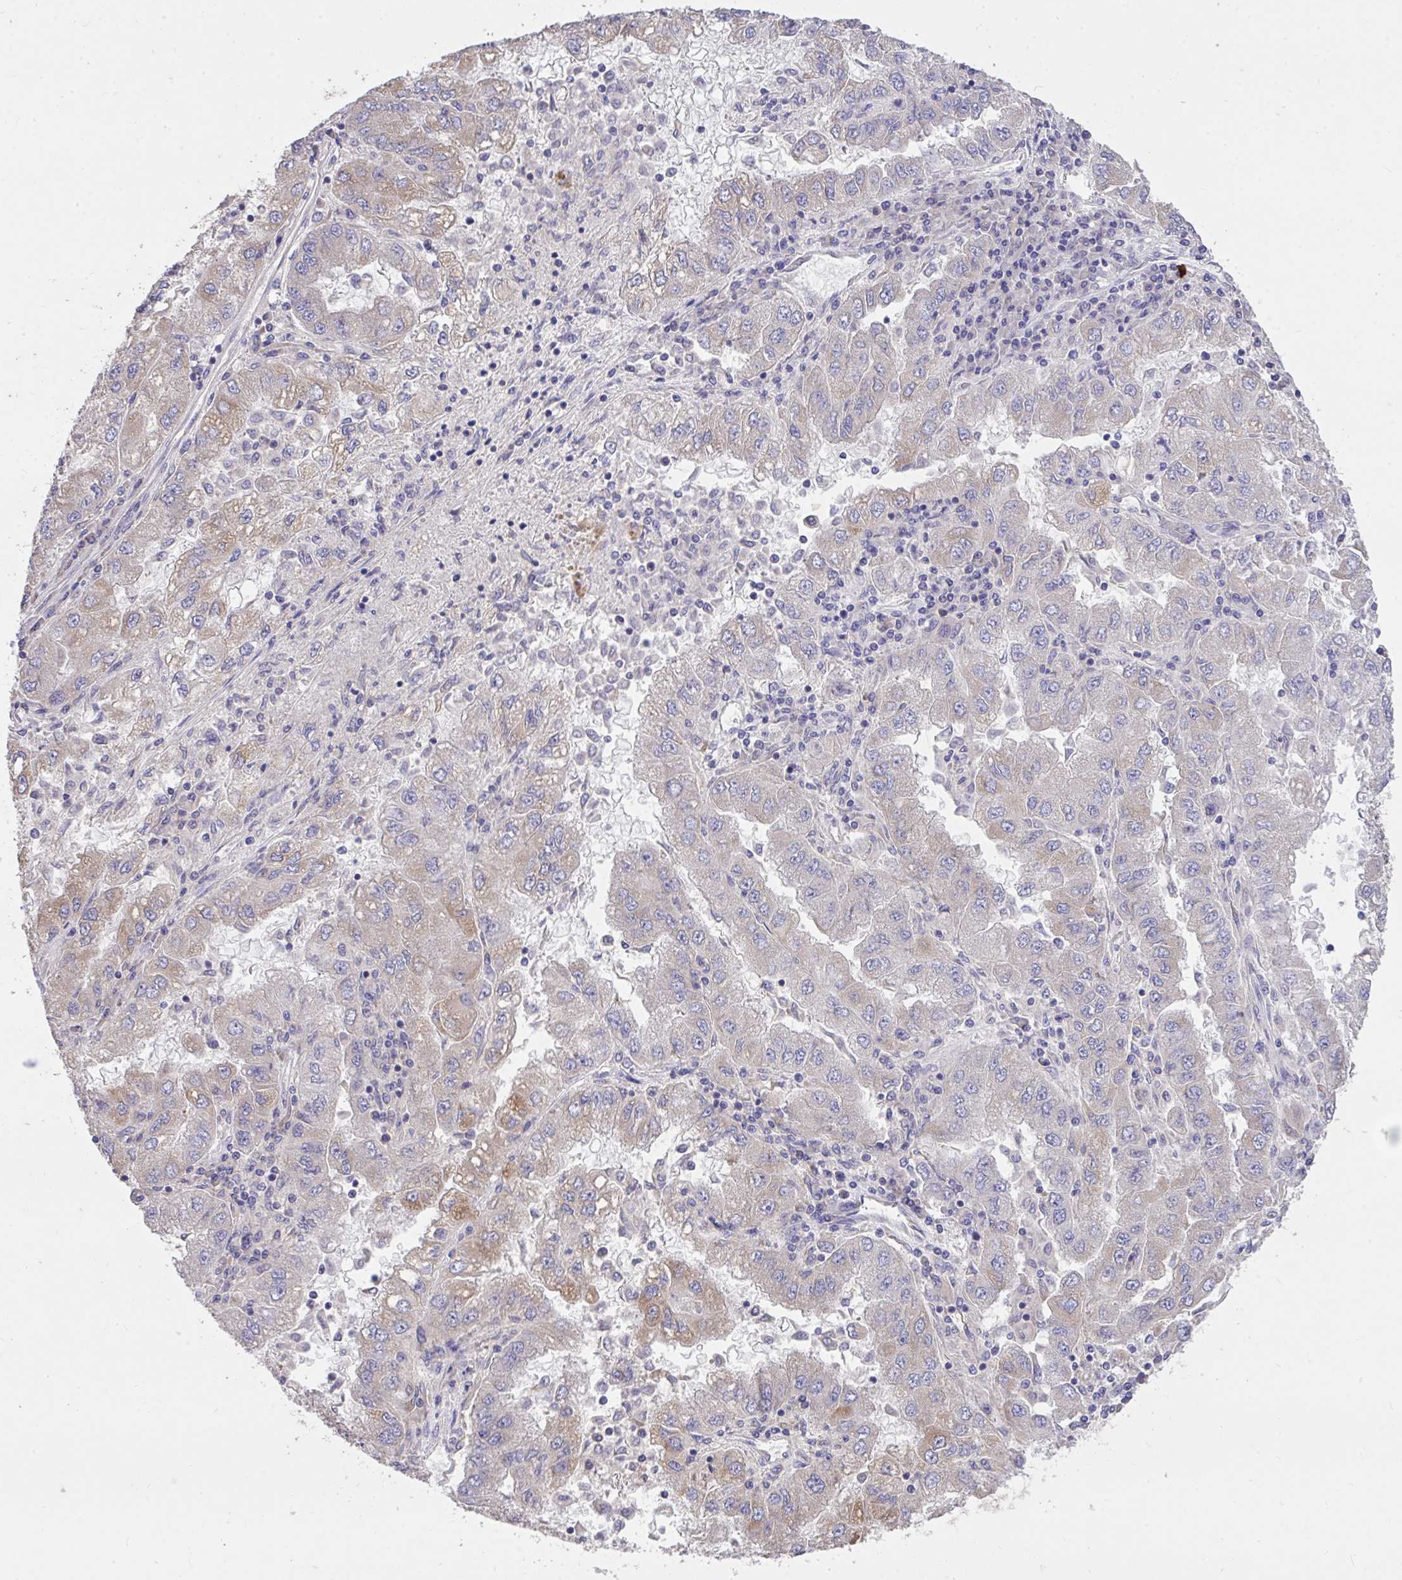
{"staining": {"intensity": "weak", "quantity": "25%-75%", "location": "cytoplasmic/membranous"}, "tissue": "lung cancer", "cell_type": "Tumor cells", "image_type": "cancer", "snomed": [{"axis": "morphology", "description": "Adenocarcinoma, NOS"}, {"axis": "morphology", "description": "Adenocarcinoma primary or metastatic"}, {"axis": "topography", "description": "Lung"}], "caption": "Immunohistochemical staining of human lung cancer demonstrates low levels of weak cytoplasmic/membranous protein staining in about 25%-75% of tumor cells. (DAB (3,3'-diaminobenzidine) IHC with brightfield microscopy, high magnification).", "gene": "MPC2", "patient": {"sex": "male", "age": 74}}